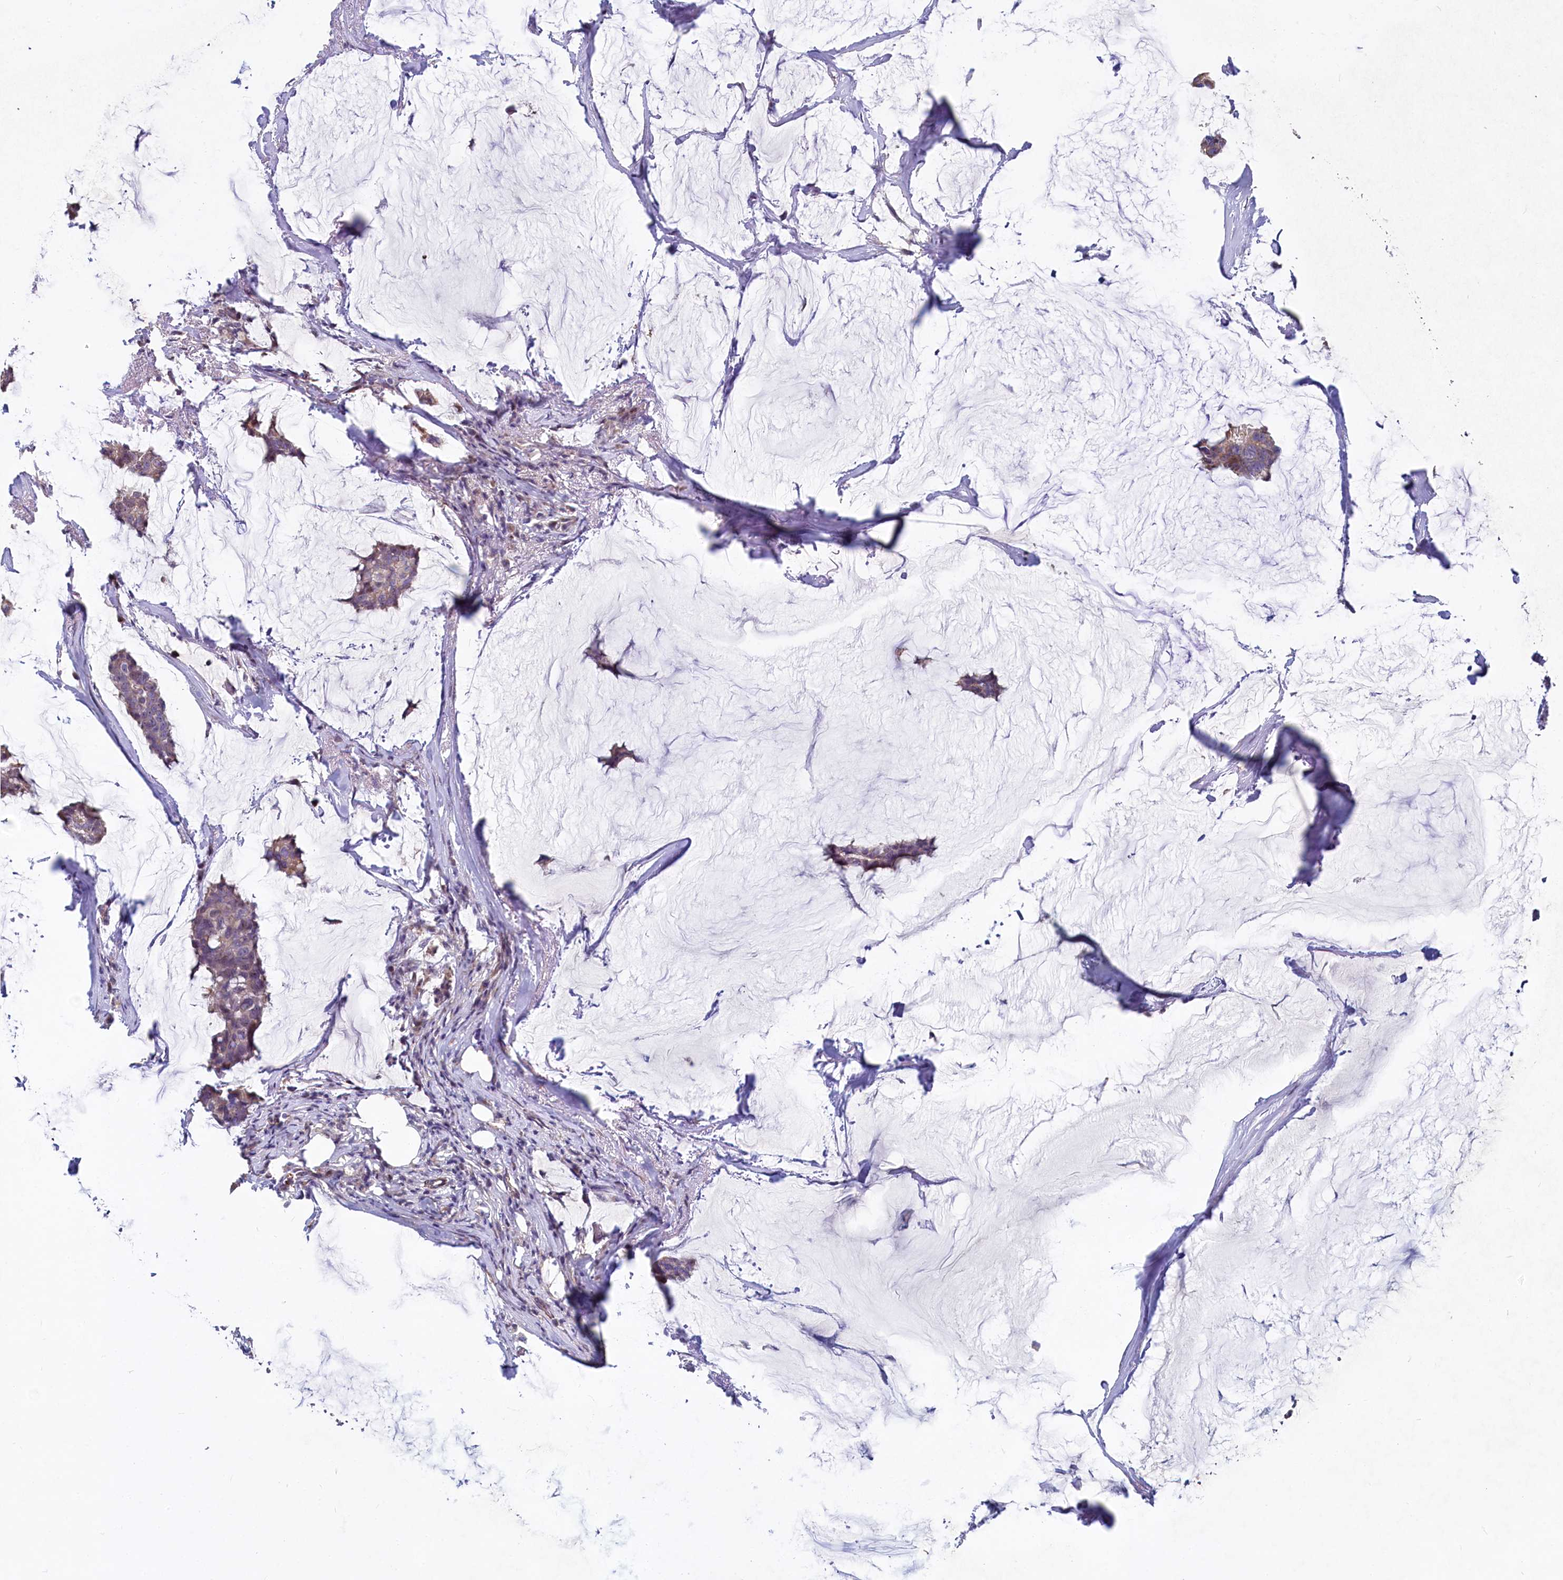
{"staining": {"intensity": "weak", "quantity": "25%-75%", "location": "cytoplasmic/membranous"}, "tissue": "breast cancer", "cell_type": "Tumor cells", "image_type": "cancer", "snomed": [{"axis": "morphology", "description": "Duct carcinoma"}, {"axis": "topography", "description": "Breast"}], "caption": "DAB immunohistochemical staining of breast invasive ductal carcinoma demonstrates weak cytoplasmic/membranous protein positivity in about 25%-75% of tumor cells. (Brightfield microscopy of DAB IHC at high magnification).", "gene": "ASXL3", "patient": {"sex": "female", "age": 93}}